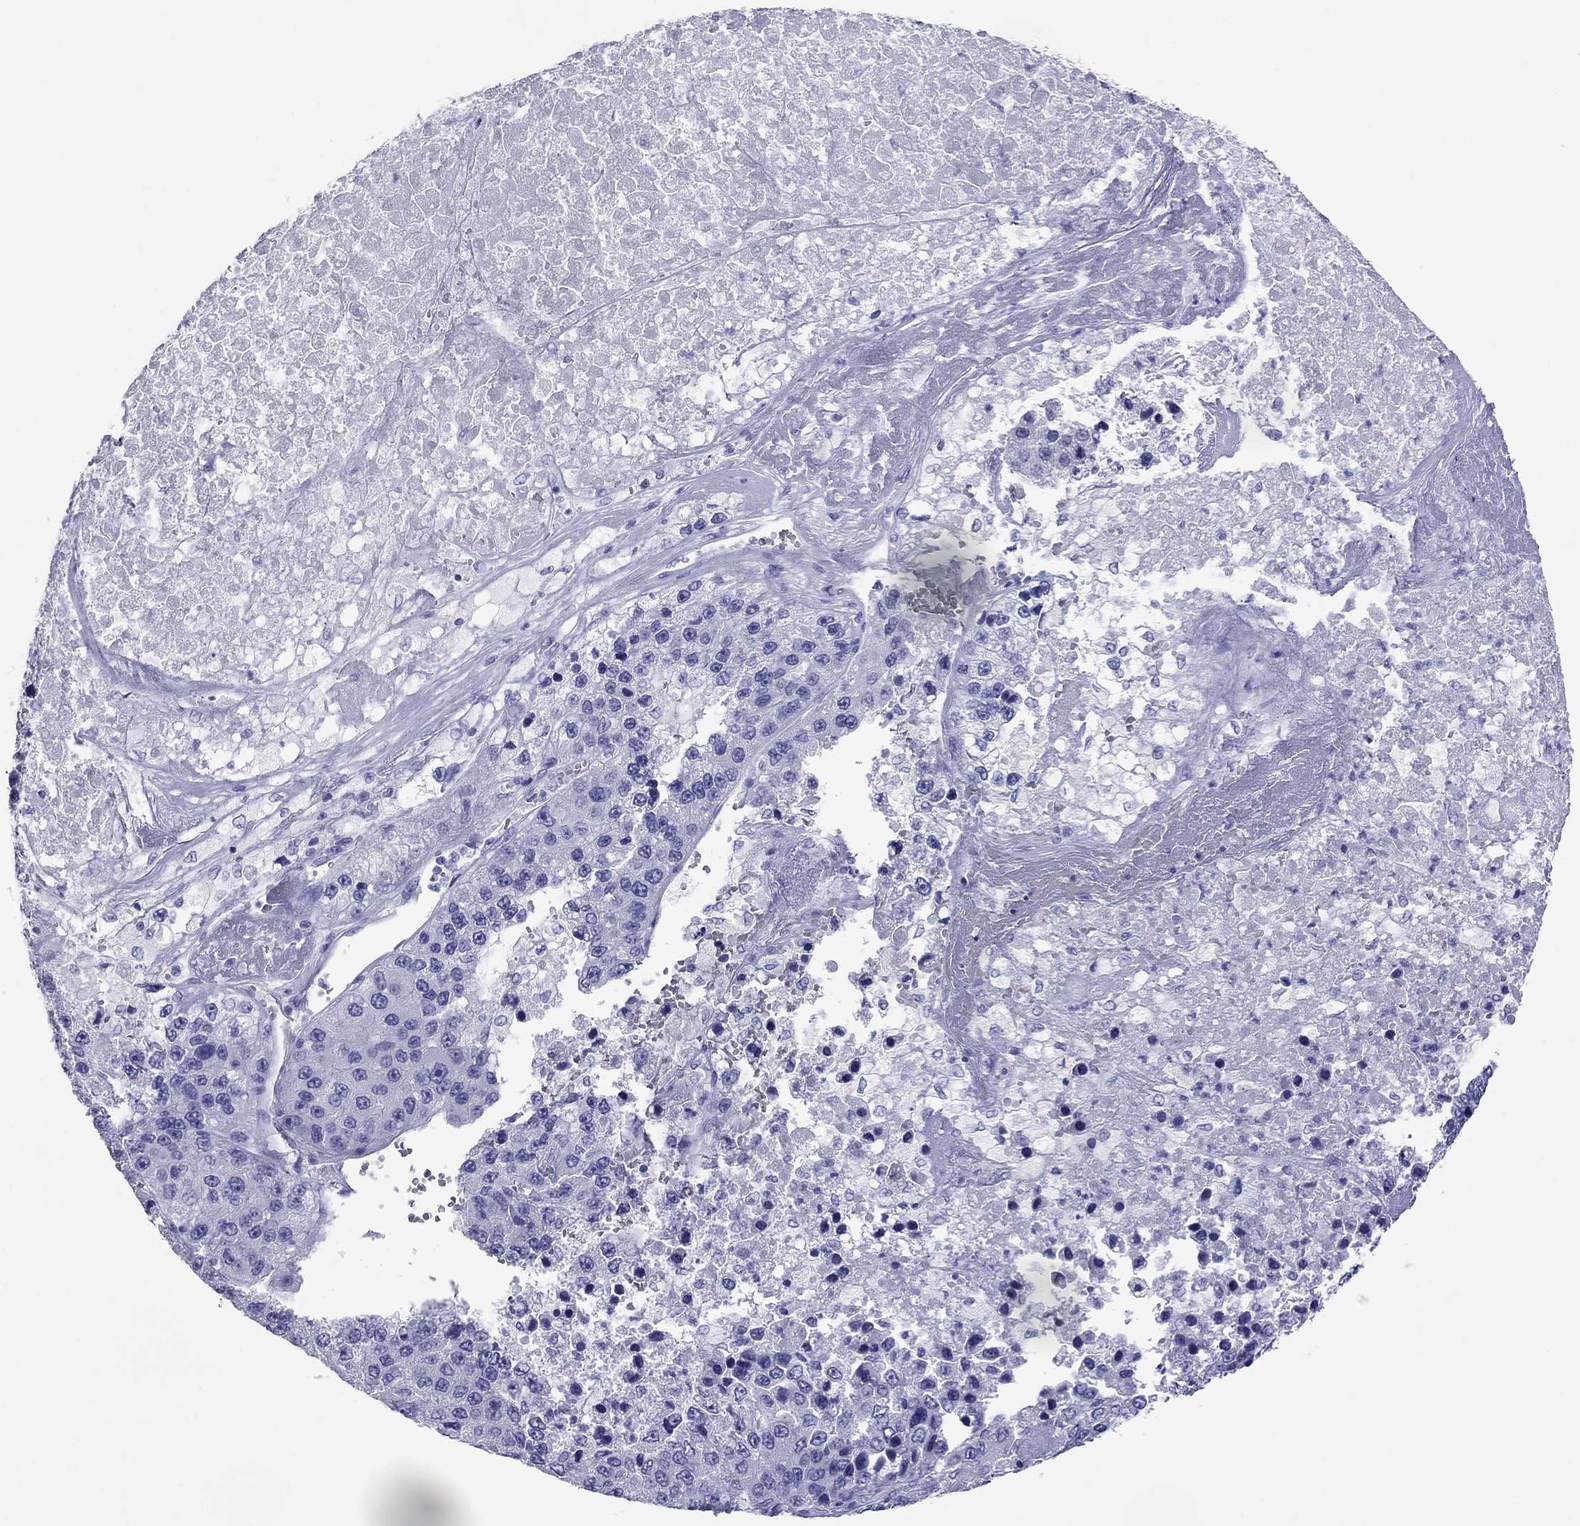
{"staining": {"intensity": "negative", "quantity": "none", "location": "none"}, "tissue": "liver cancer", "cell_type": "Tumor cells", "image_type": "cancer", "snomed": [{"axis": "morphology", "description": "Carcinoma, Hepatocellular, NOS"}, {"axis": "topography", "description": "Liver"}], "caption": "This is a image of immunohistochemistry staining of hepatocellular carcinoma (liver), which shows no positivity in tumor cells.", "gene": "ATP4A", "patient": {"sex": "female", "age": 73}}